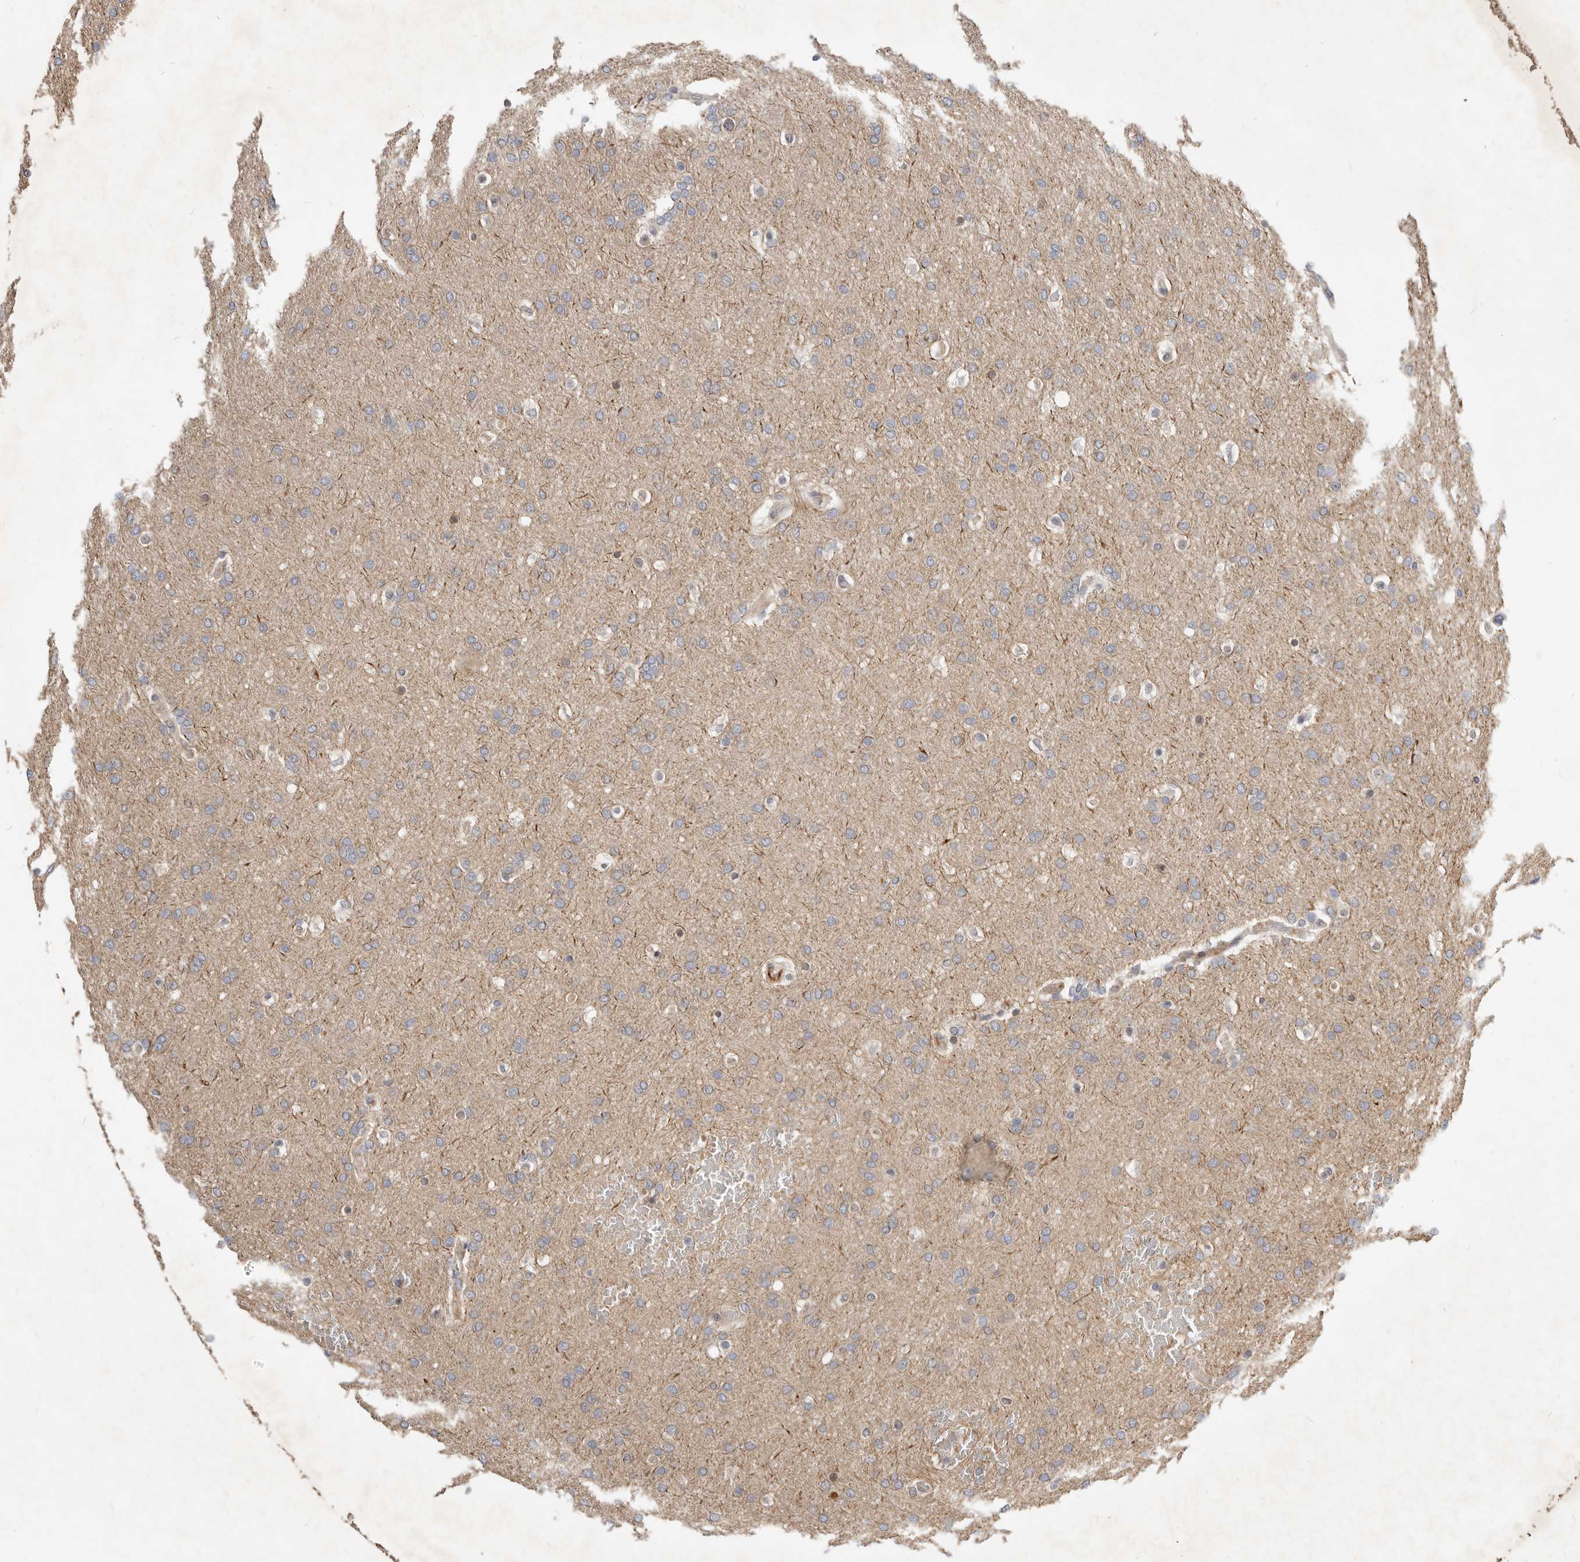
{"staining": {"intensity": "negative", "quantity": "none", "location": "none"}, "tissue": "glioma", "cell_type": "Tumor cells", "image_type": "cancer", "snomed": [{"axis": "morphology", "description": "Glioma, malignant, Low grade"}, {"axis": "topography", "description": "Brain"}], "caption": "Protein analysis of glioma exhibits no significant staining in tumor cells. The staining is performed using DAB brown chromogen with nuclei counter-stained in using hematoxylin.", "gene": "NPY4R", "patient": {"sex": "female", "age": 37}}